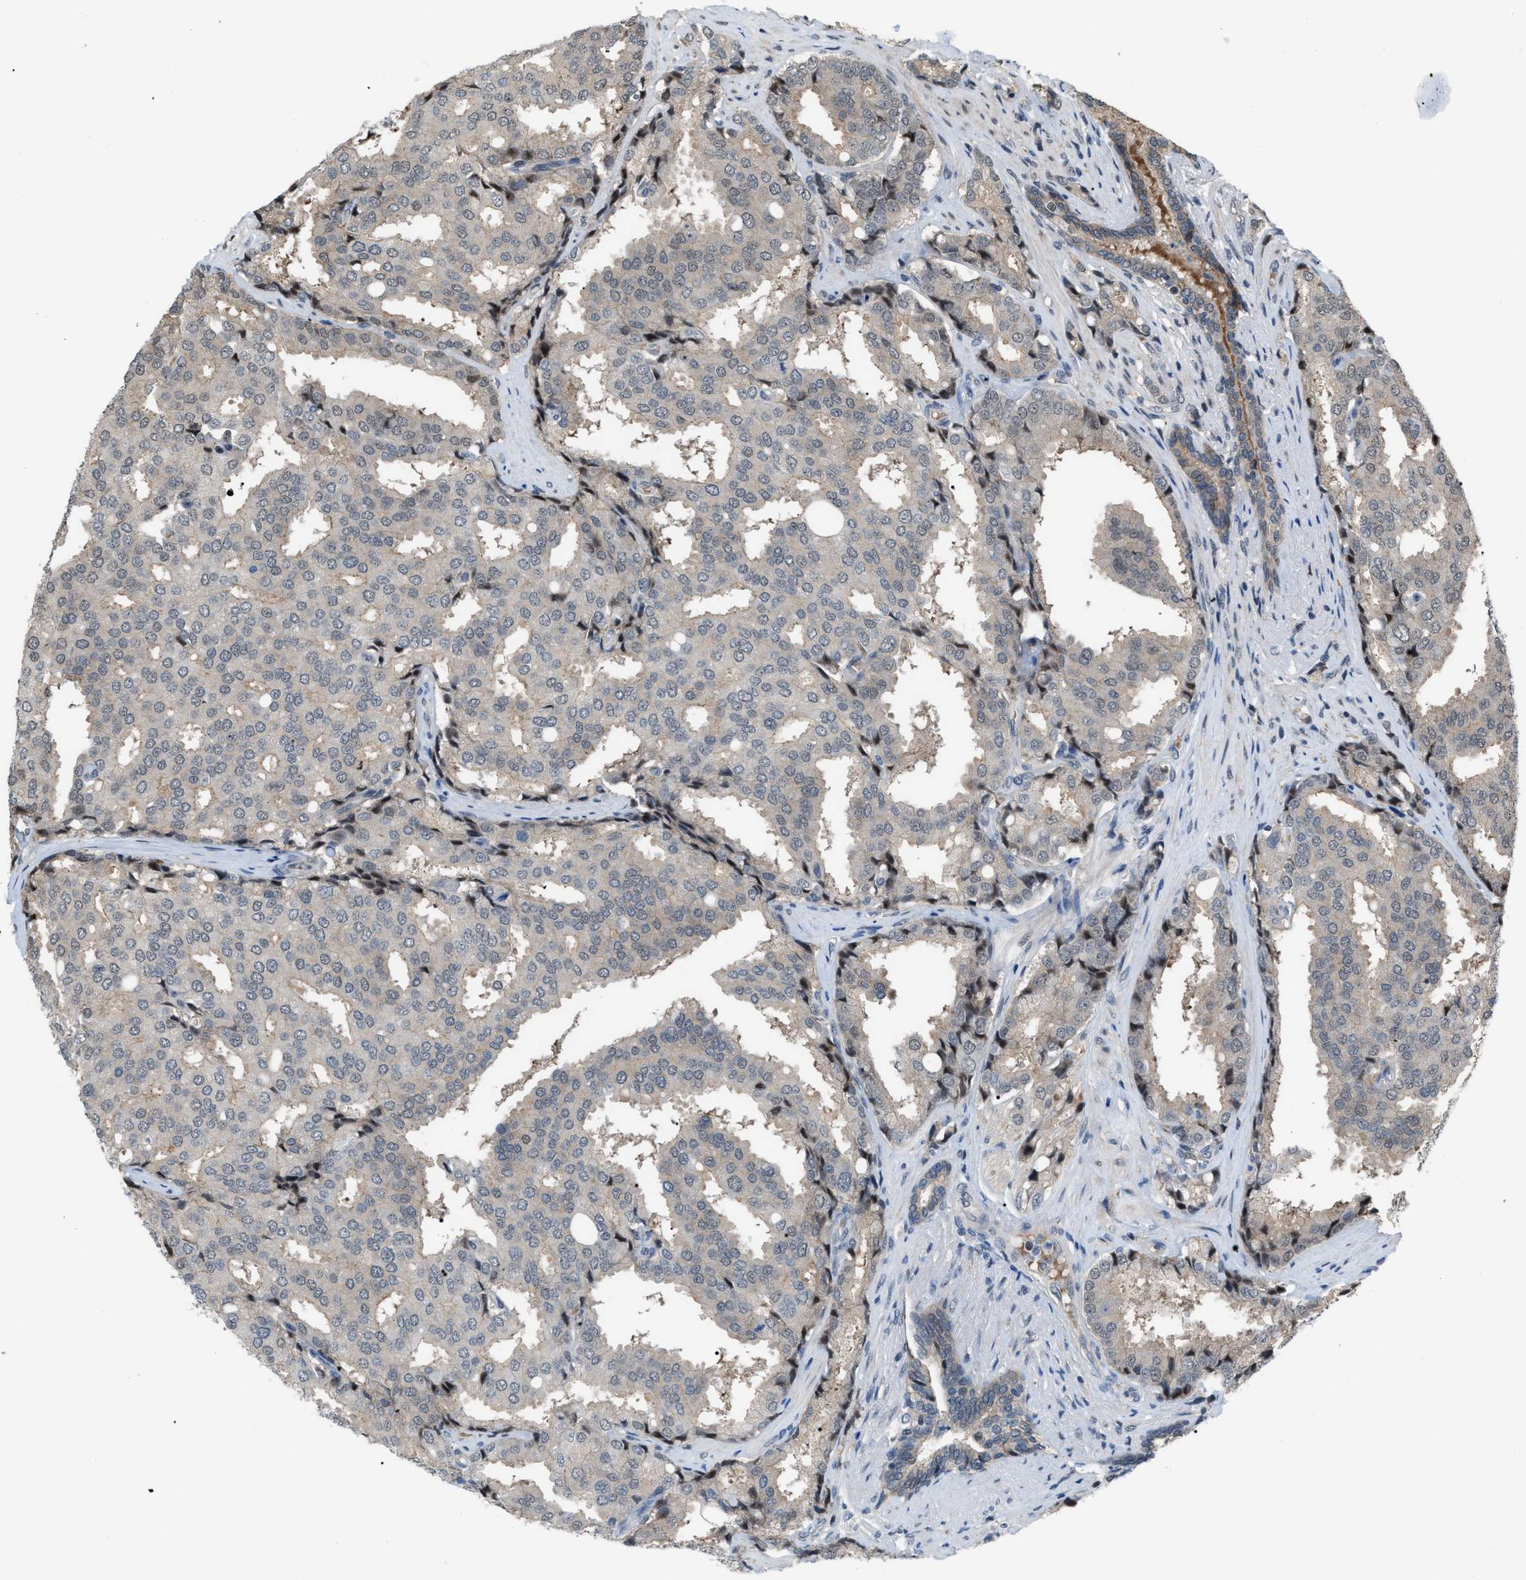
{"staining": {"intensity": "negative", "quantity": "none", "location": "none"}, "tissue": "prostate cancer", "cell_type": "Tumor cells", "image_type": "cancer", "snomed": [{"axis": "morphology", "description": "Adenocarcinoma, High grade"}, {"axis": "topography", "description": "Prostate"}], "caption": "Tumor cells show no significant protein staining in prostate cancer (adenocarcinoma (high-grade)).", "gene": "RFFL", "patient": {"sex": "male", "age": 50}}